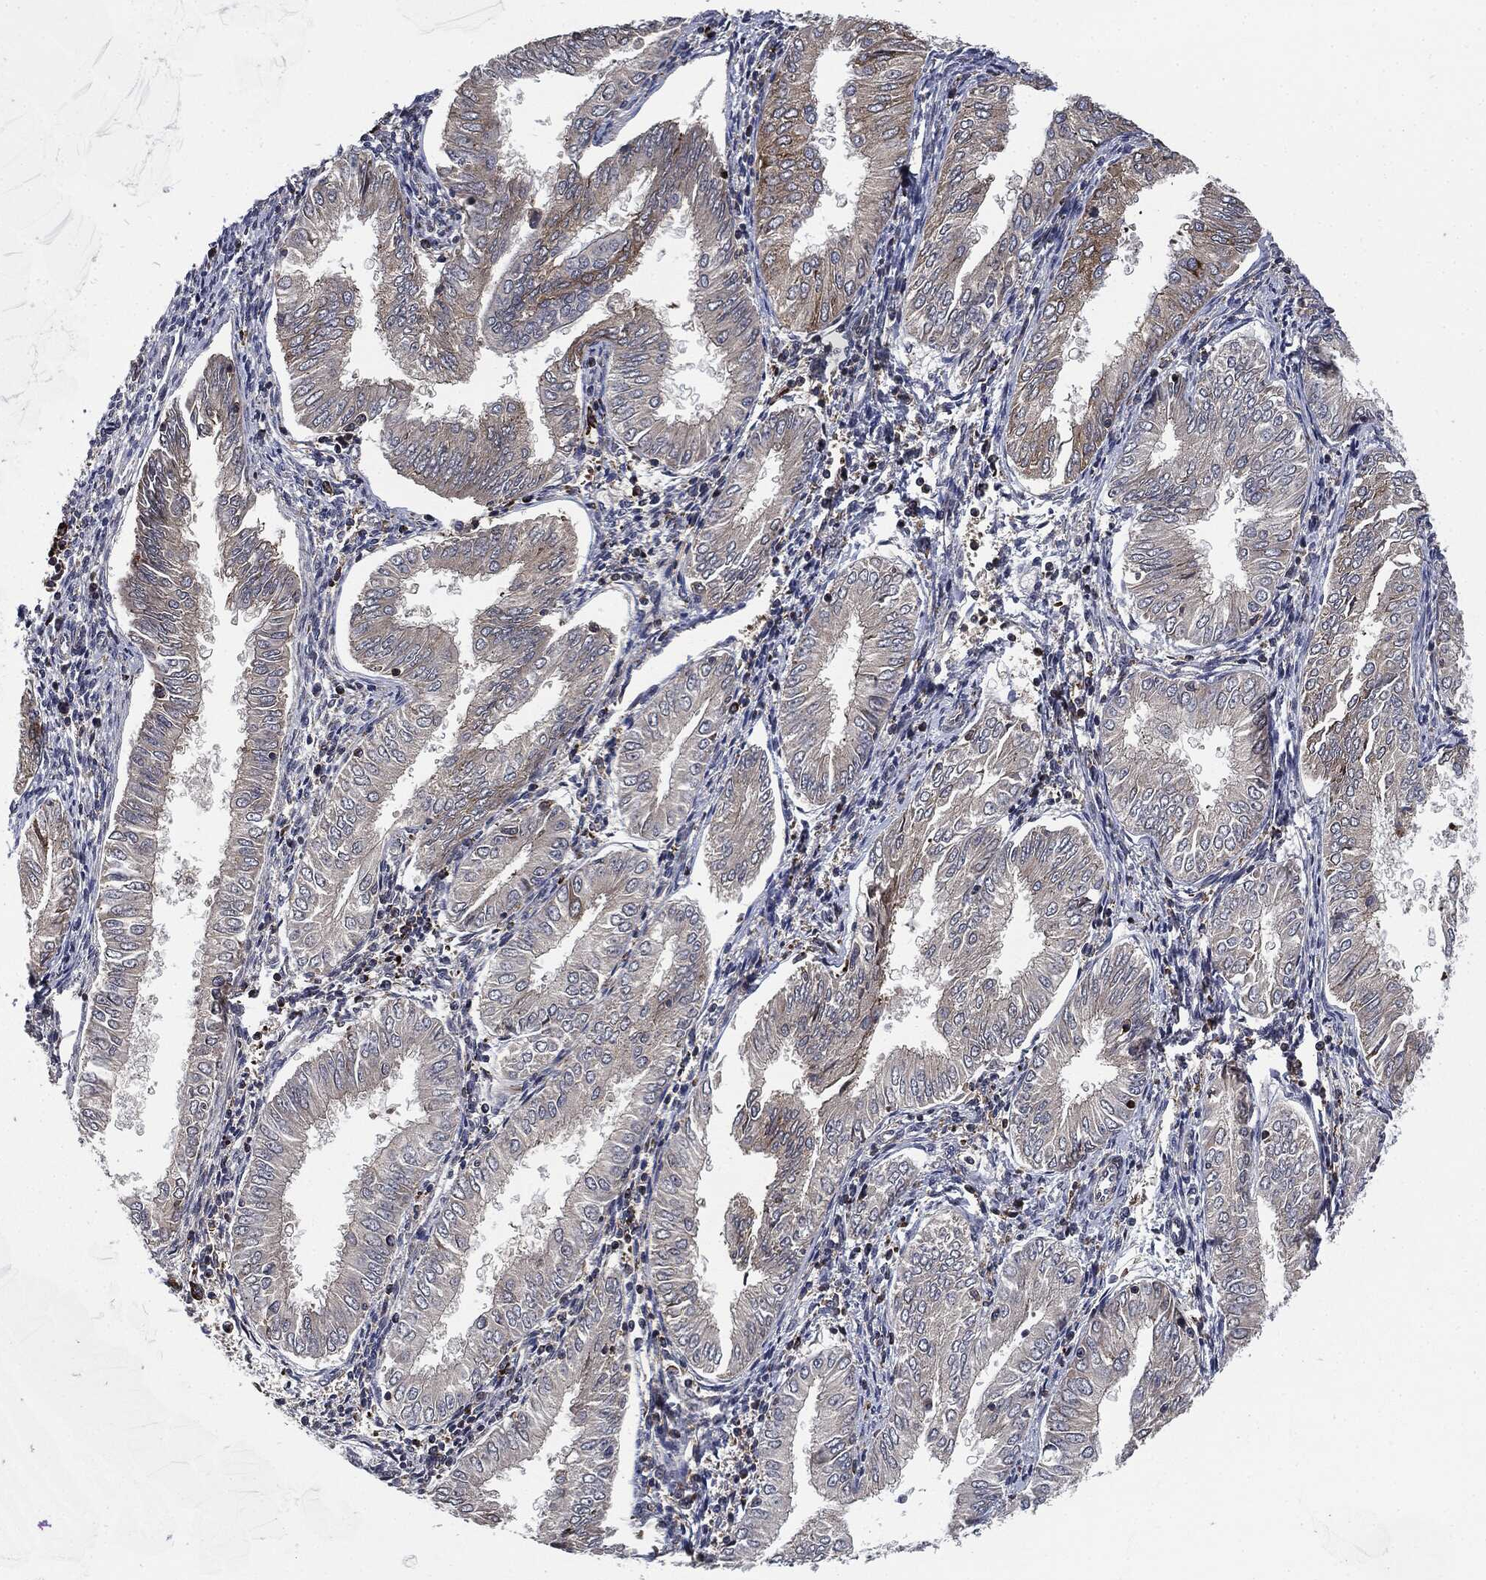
{"staining": {"intensity": "negative", "quantity": "none", "location": "none"}, "tissue": "endometrial cancer", "cell_type": "Tumor cells", "image_type": "cancer", "snomed": [{"axis": "morphology", "description": "Adenocarcinoma, NOS"}, {"axis": "topography", "description": "Endometrium"}], "caption": "This is a histopathology image of IHC staining of endometrial cancer, which shows no expression in tumor cells.", "gene": "UBR1", "patient": {"sex": "female", "age": 53}}